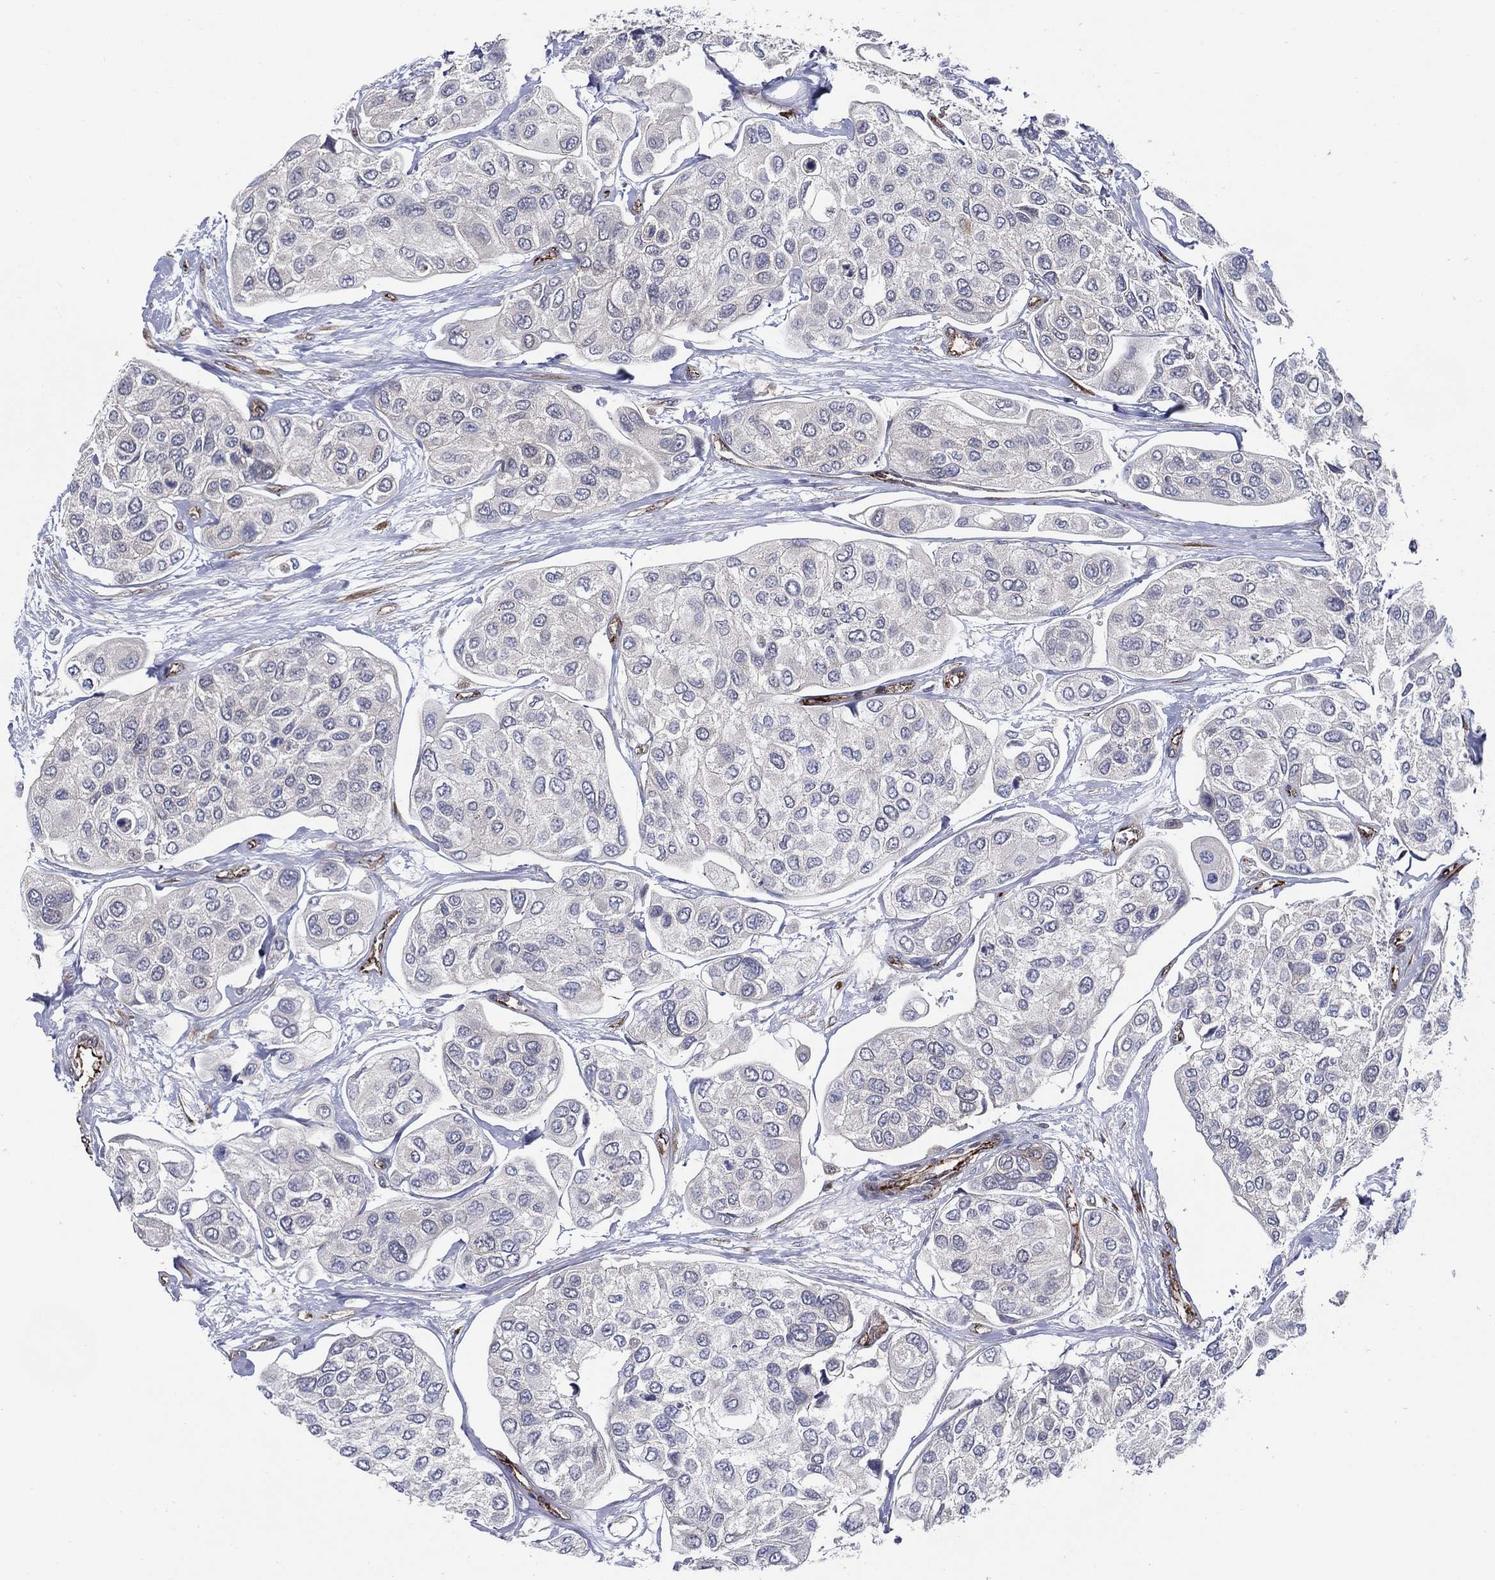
{"staining": {"intensity": "negative", "quantity": "none", "location": "none"}, "tissue": "urothelial cancer", "cell_type": "Tumor cells", "image_type": "cancer", "snomed": [{"axis": "morphology", "description": "Urothelial carcinoma, High grade"}, {"axis": "topography", "description": "Urinary bladder"}], "caption": "High power microscopy micrograph of an IHC photomicrograph of urothelial carcinoma (high-grade), revealing no significant positivity in tumor cells. (Brightfield microscopy of DAB immunohistochemistry at high magnification).", "gene": "ARHGAP11A", "patient": {"sex": "male", "age": 77}}